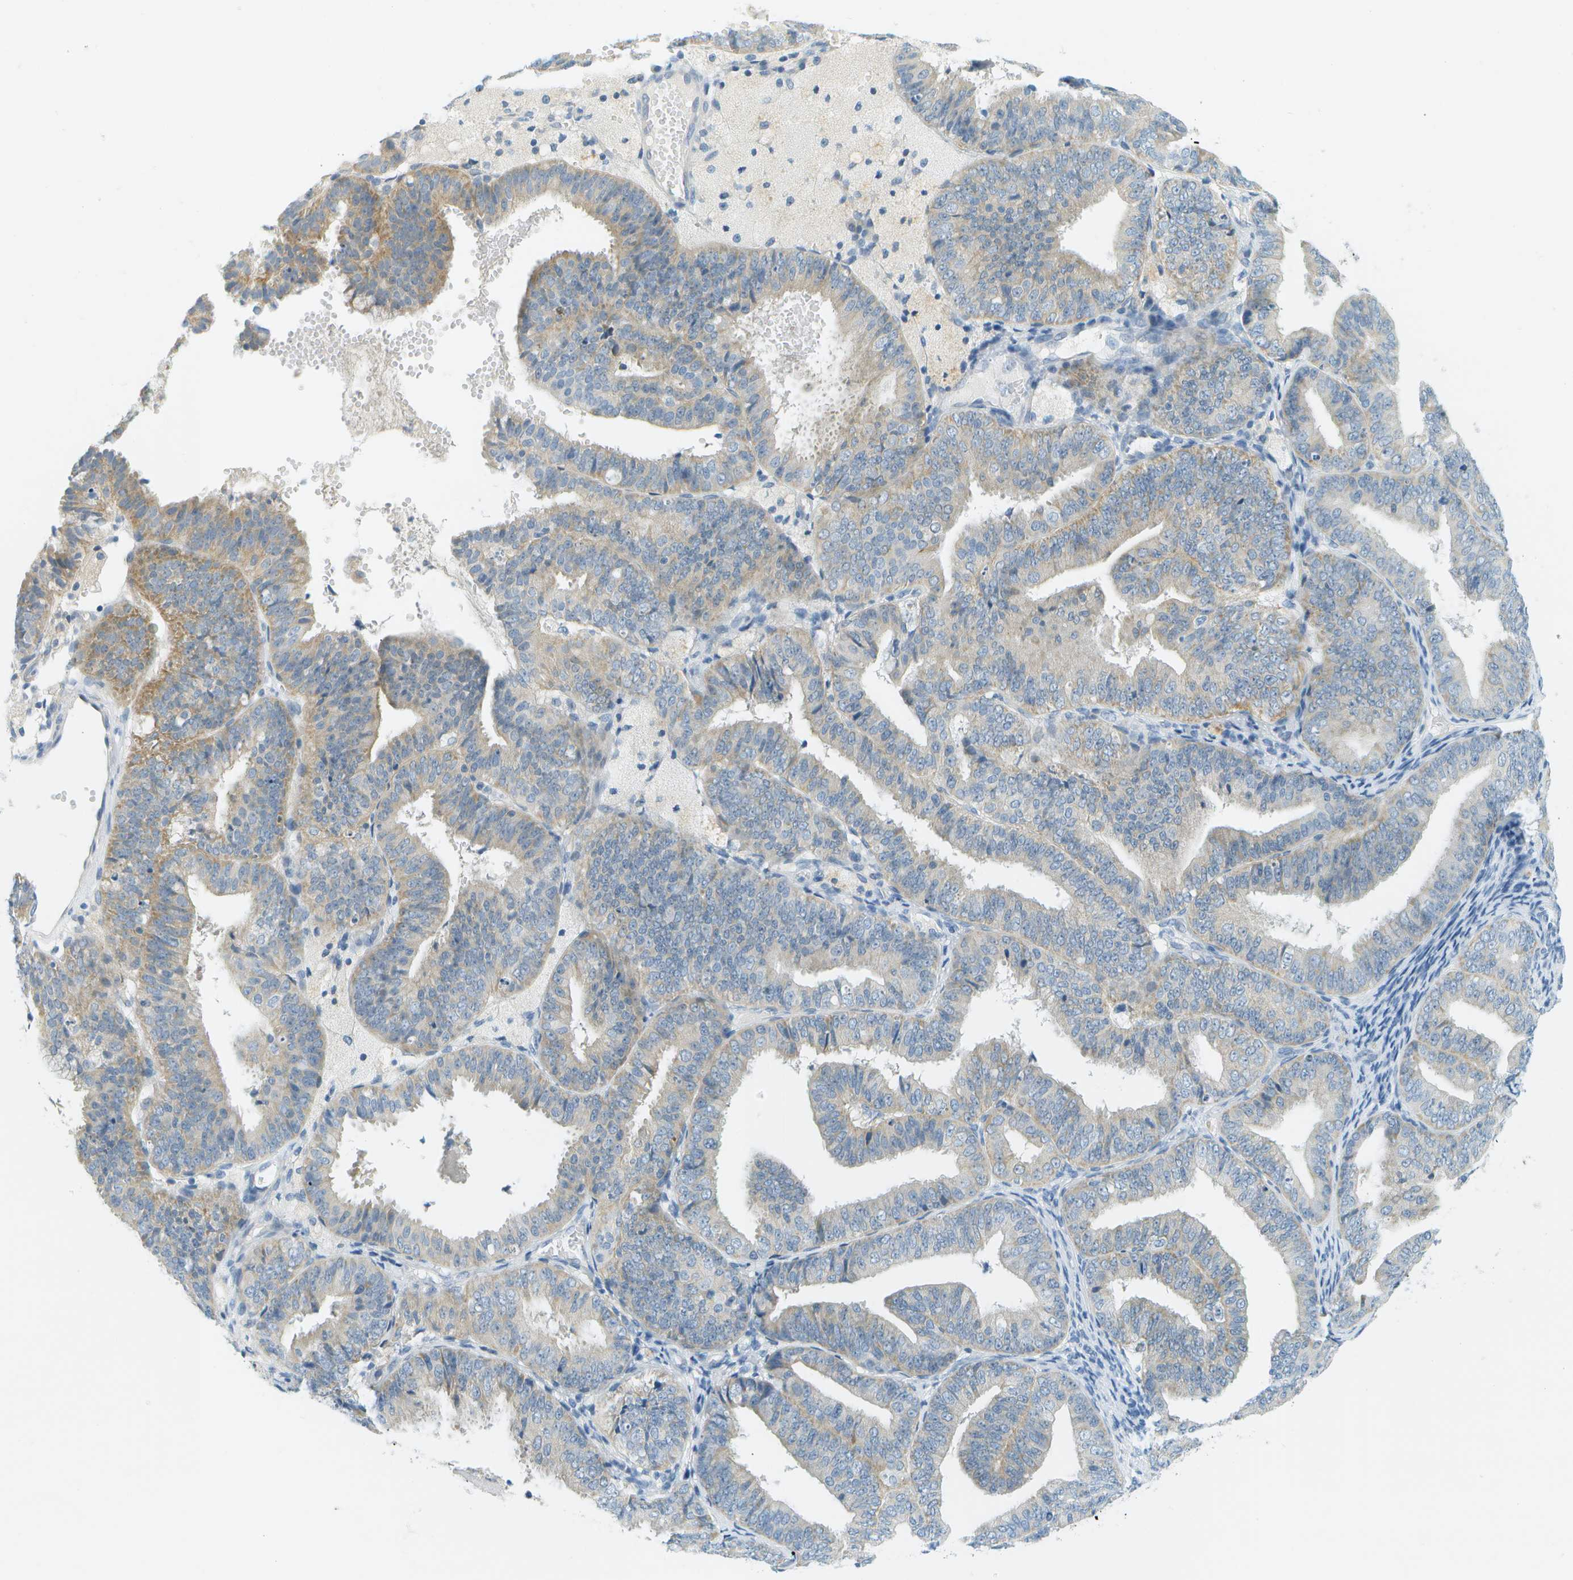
{"staining": {"intensity": "moderate", "quantity": "25%-75%", "location": "cytoplasmic/membranous"}, "tissue": "endometrial cancer", "cell_type": "Tumor cells", "image_type": "cancer", "snomed": [{"axis": "morphology", "description": "Adenocarcinoma, NOS"}, {"axis": "topography", "description": "Endometrium"}], "caption": "Endometrial cancer (adenocarcinoma) tissue demonstrates moderate cytoplasmic/membranous expression in approximately 25%-75% of tumor cells", "gene": "SMYD5", "patient": {"sex": "female", "age": 63}}